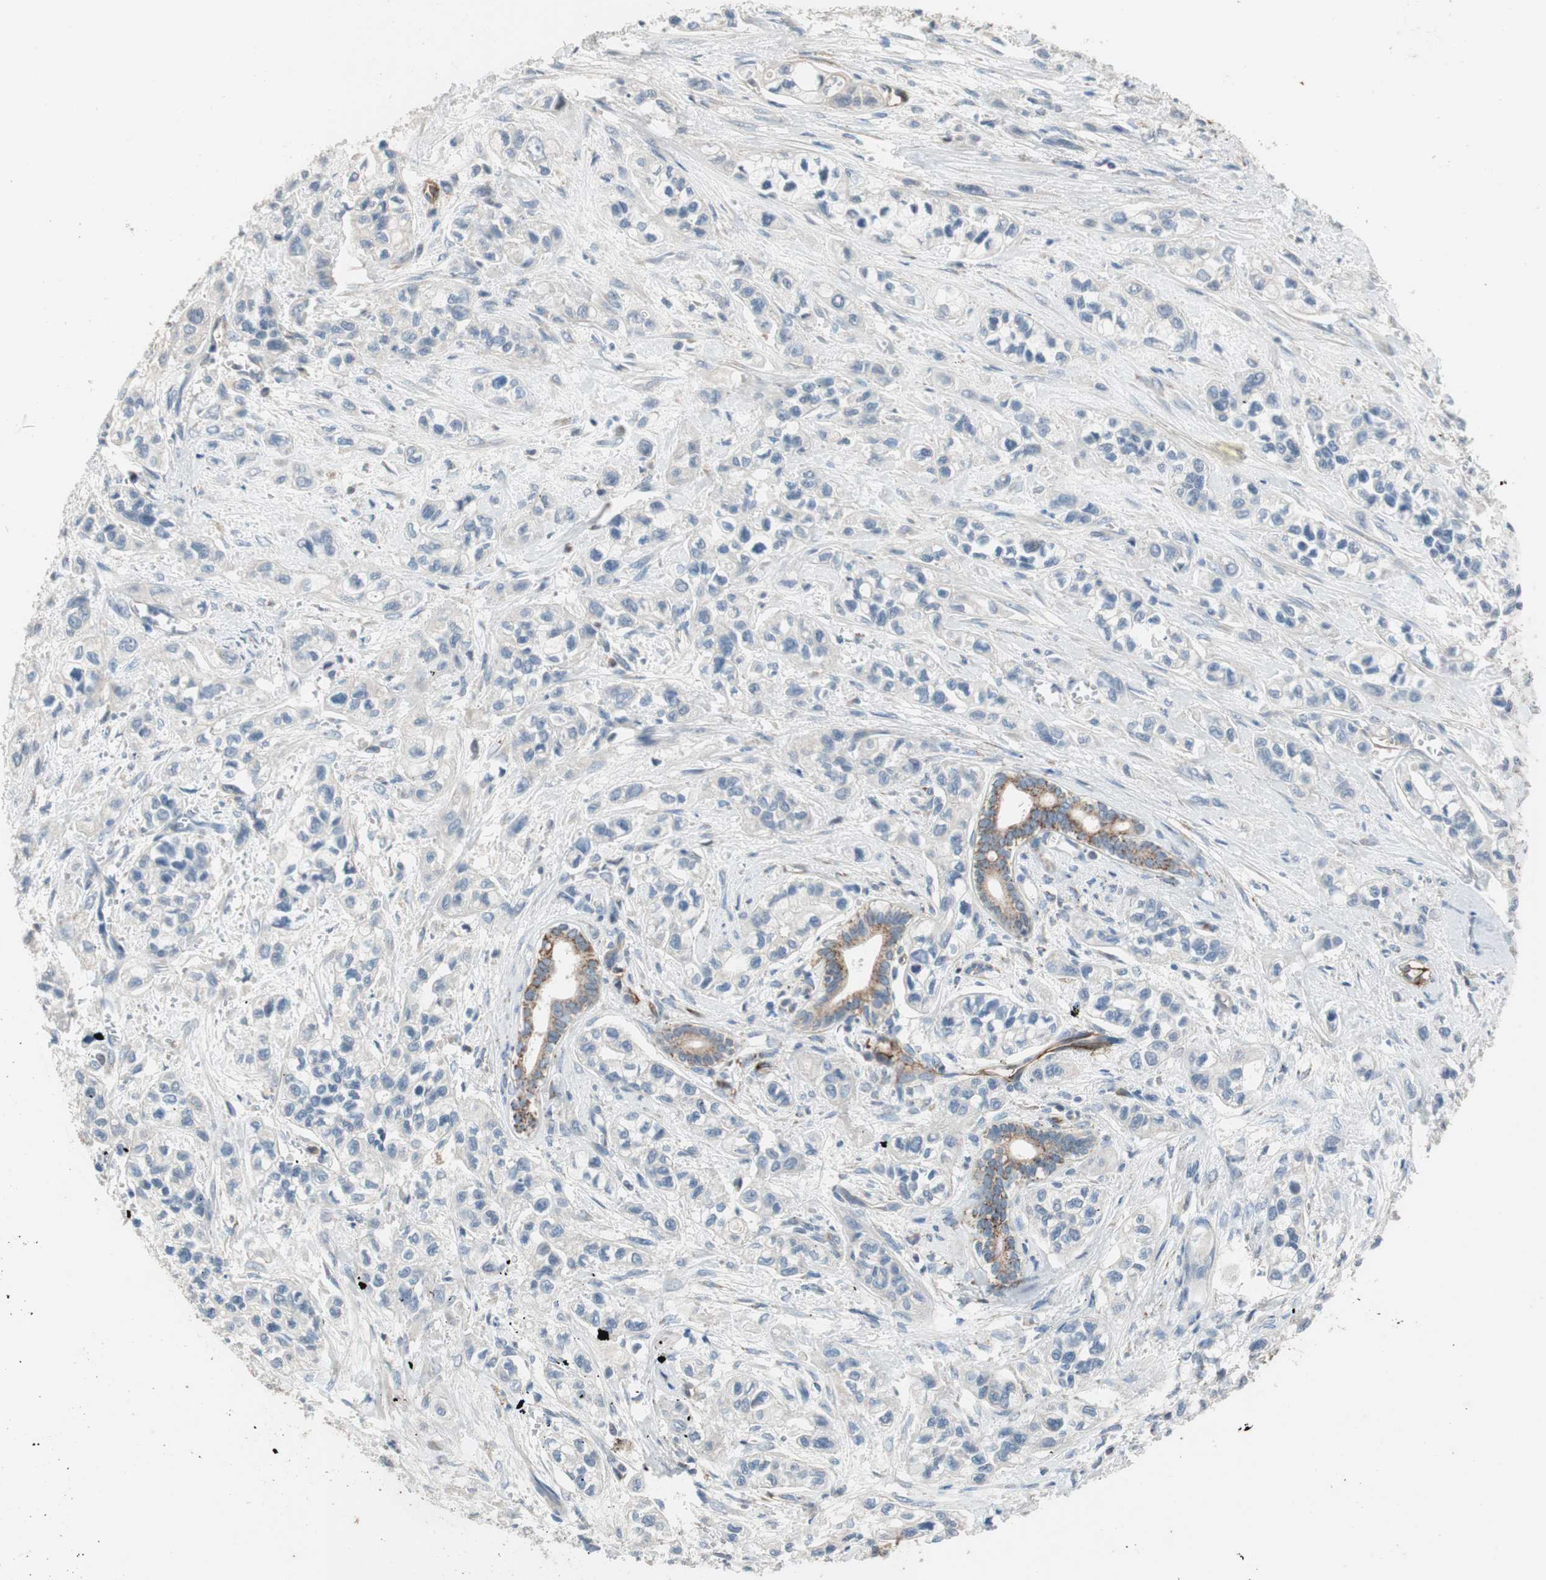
{"staining": {"intensity": "negative", "quantity": "none", "location": "none"}, "tissue": "pancreatic cancer", "cell_type": "Tumor cells", "image_type": "cancer", "snomed": [{"axis": "morphology", "description": "Adenocarcinoma, NOS"}, {"axis": "topography", "description": "Pancreas"}], "caption": "This is an immunohistochemistry micrograph of pancreatic cancer (adenocarcinoma). There is no staining in tumor cells.", "gene": "ALPL", "patient": {"sex": "male", "age": 74}}